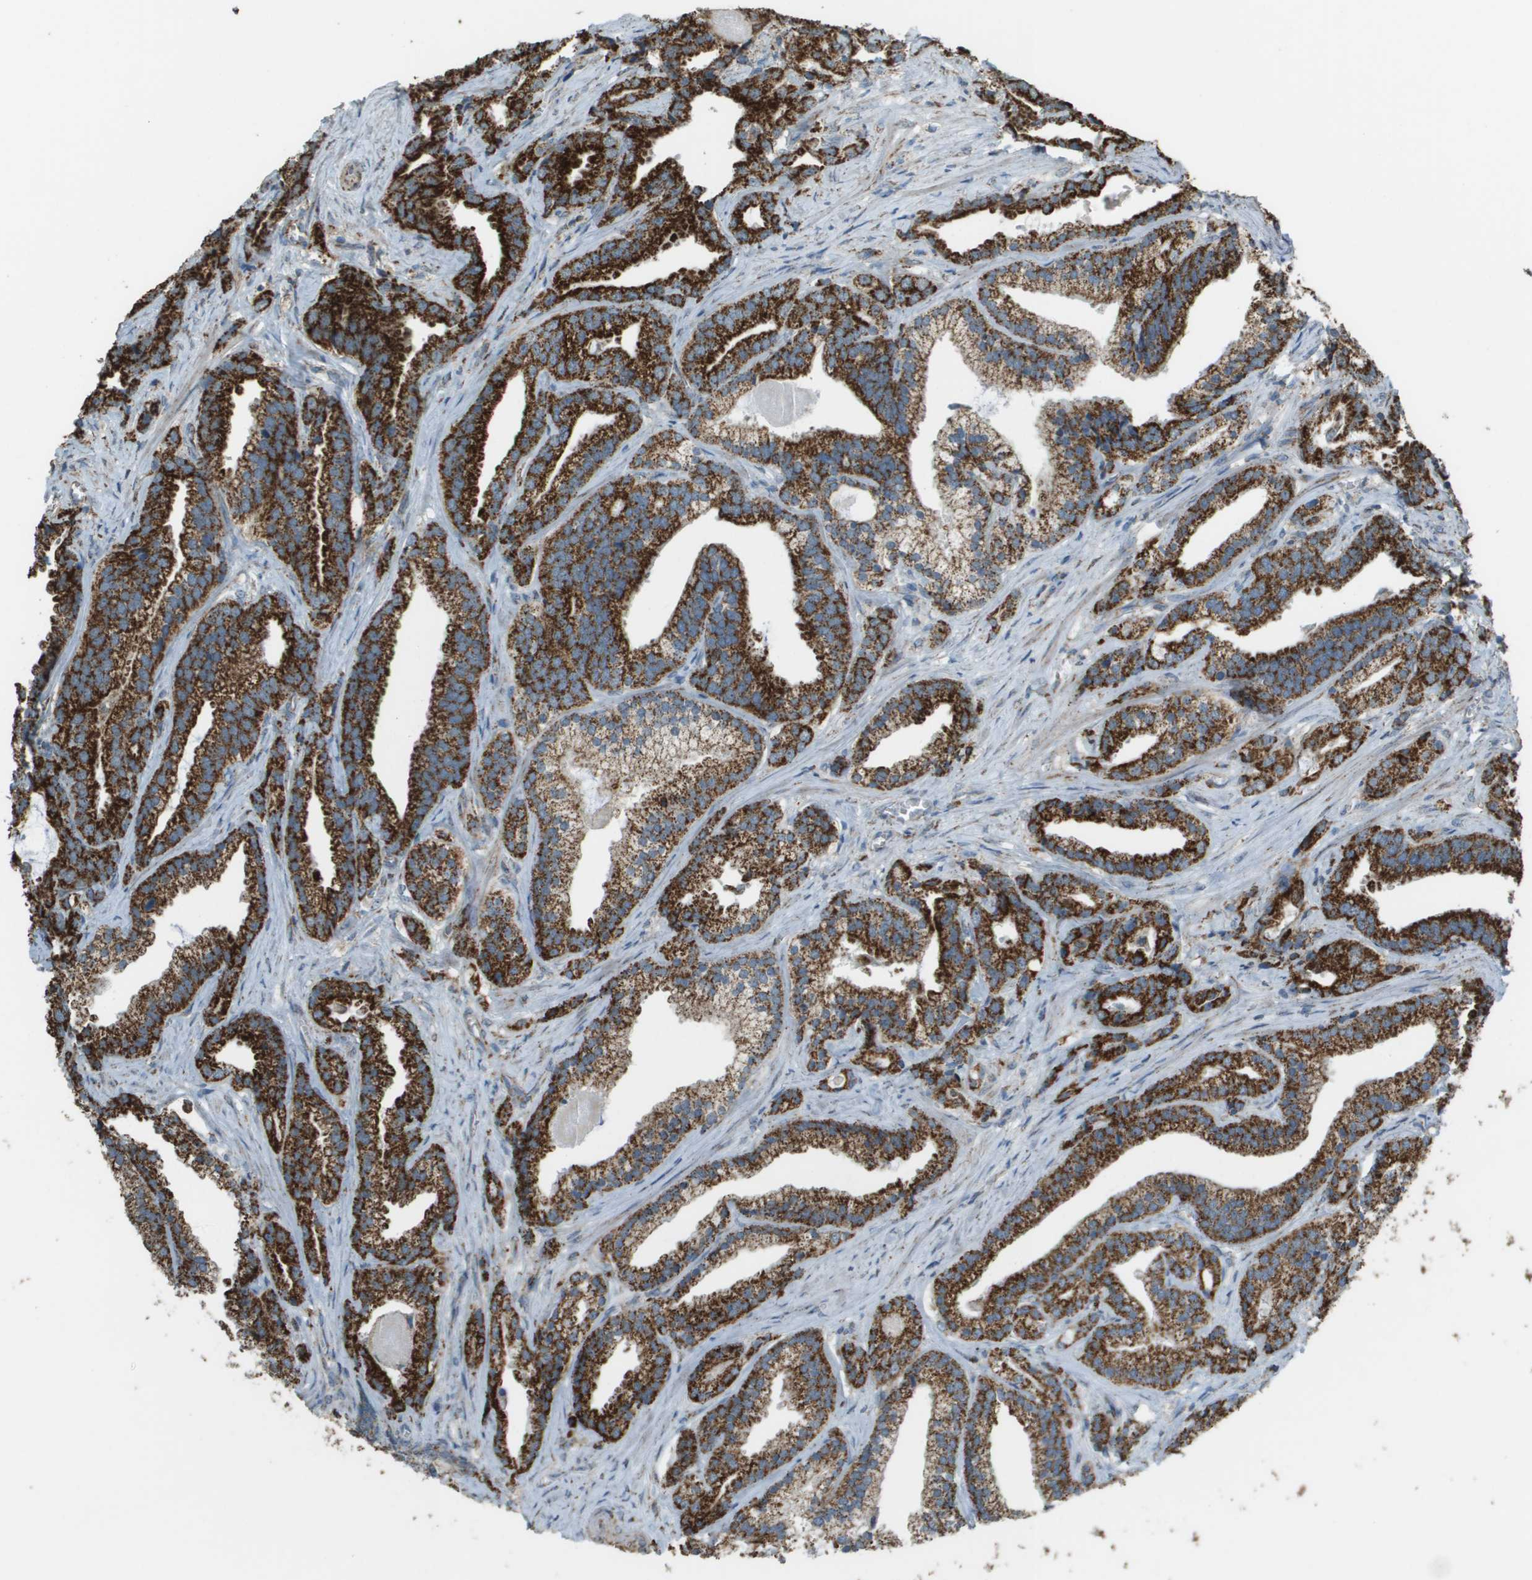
{"staining": {"intensity": "strong", "quantity": ">75%", "location": "cytoplasmic/membranous"}, "tissue": "prostate cancer", "cell_type": "Tumor cells", "image_type": "cancer", "snomed": [{"axis": "morphology", "description": "Adenocarcinoma, Low grade"}, {"axis": "topography", "description": "Prostate"}], "caption": "About >75% of tumor cells in adenocarcinoma (low-grade) (prostate) display strong cytoplasmic/membranous protein positivity as visualized by brown immunohistochemical staining.", "gene": "FH", "patient": {"sex": "male", "age": 59}}